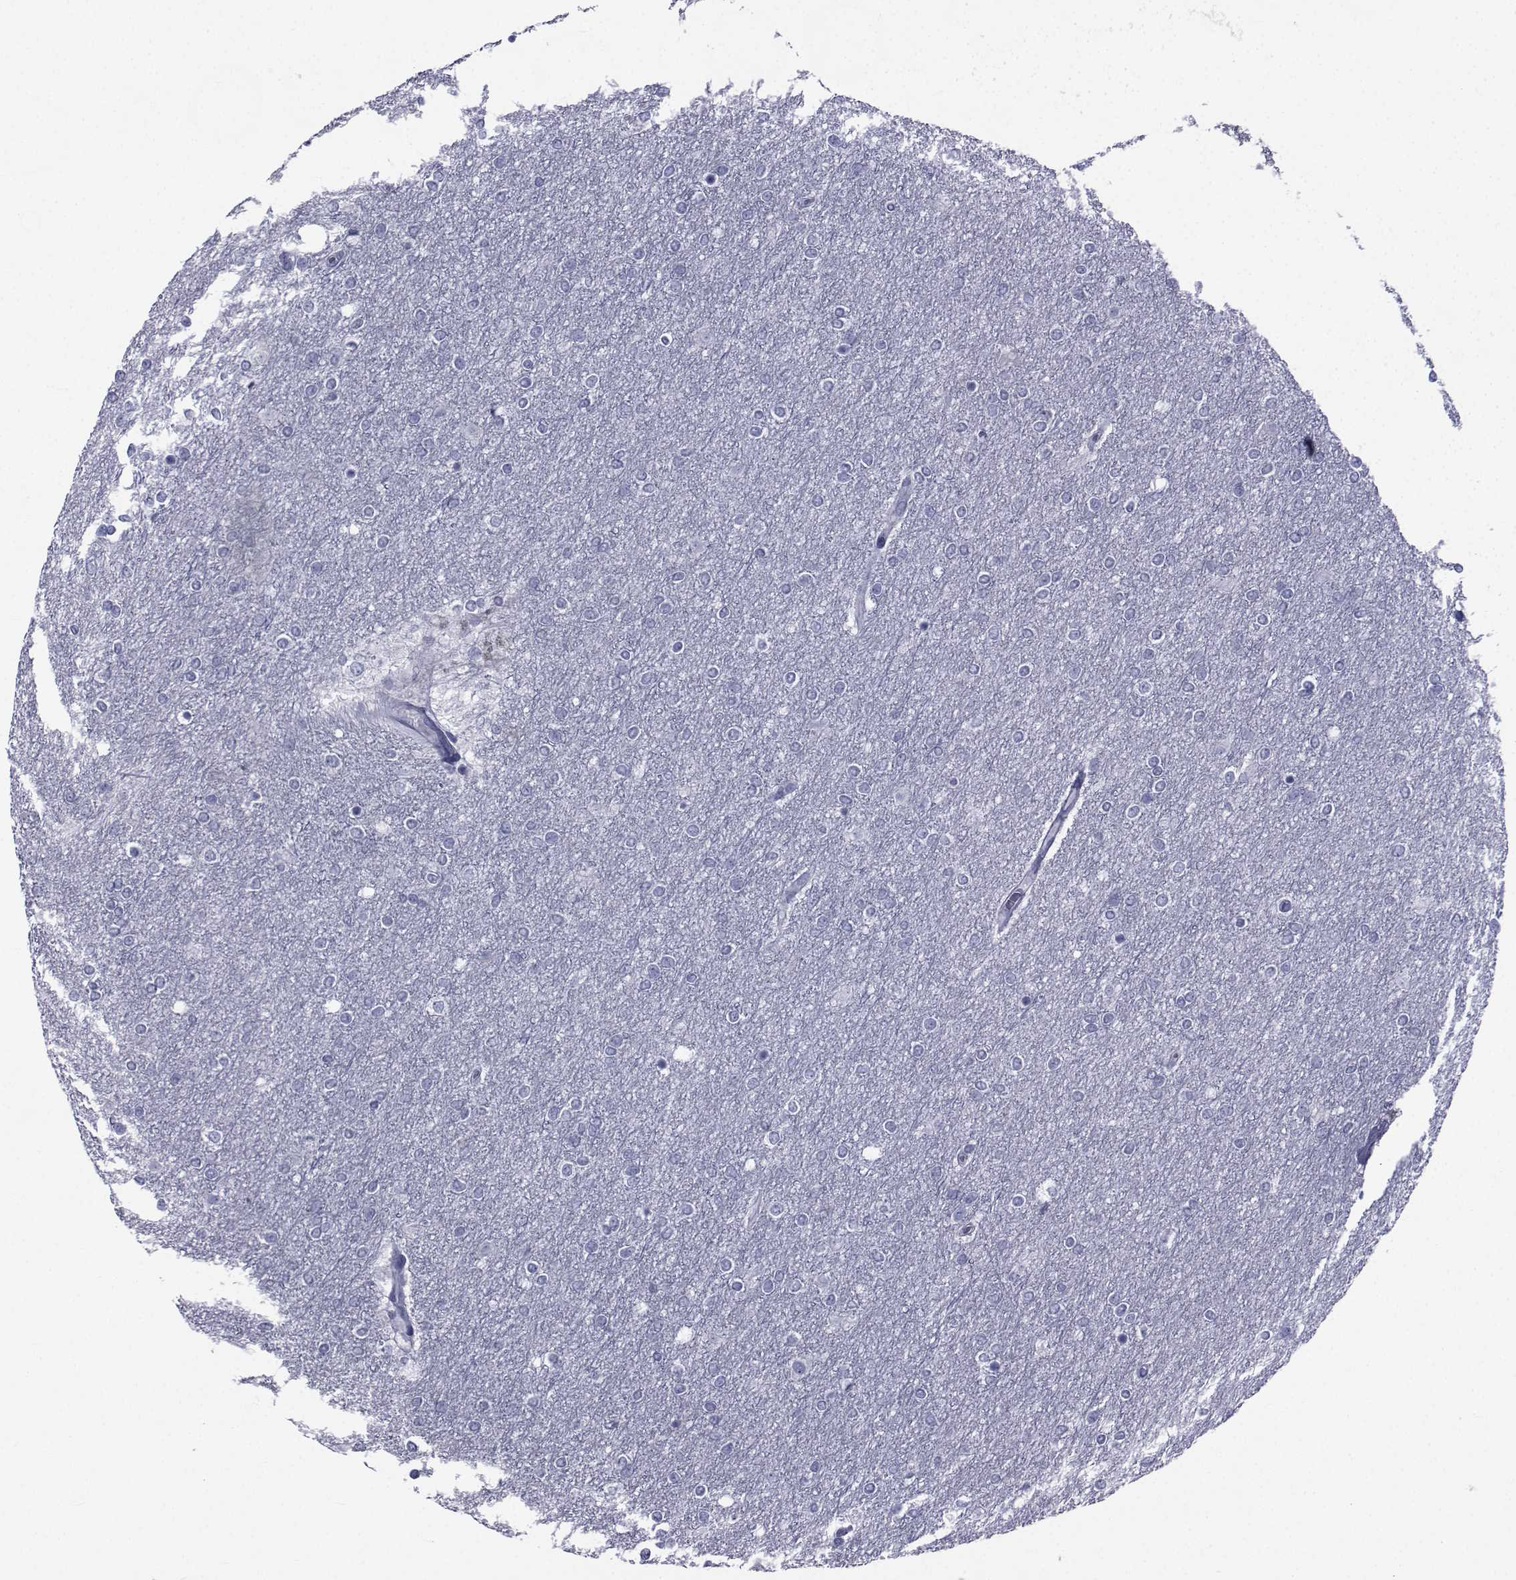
{"staining": {"intensity": "negative", "quantity": "none", "location": "none"}, "tissue": "glioma", "cell_type": "Tumor cells", "image_type": "cancer", "snomed": [{"axis": "morphology", "description": "Glioma, malignant, High grade"}, {"axis": "topography", "description": "Brain"}], "caption": "Tumor cells show no significant protein expression in malignant high-grade glioma.", "gene": "ROPN1", "patient": {"sex": "female", "age": 61}}